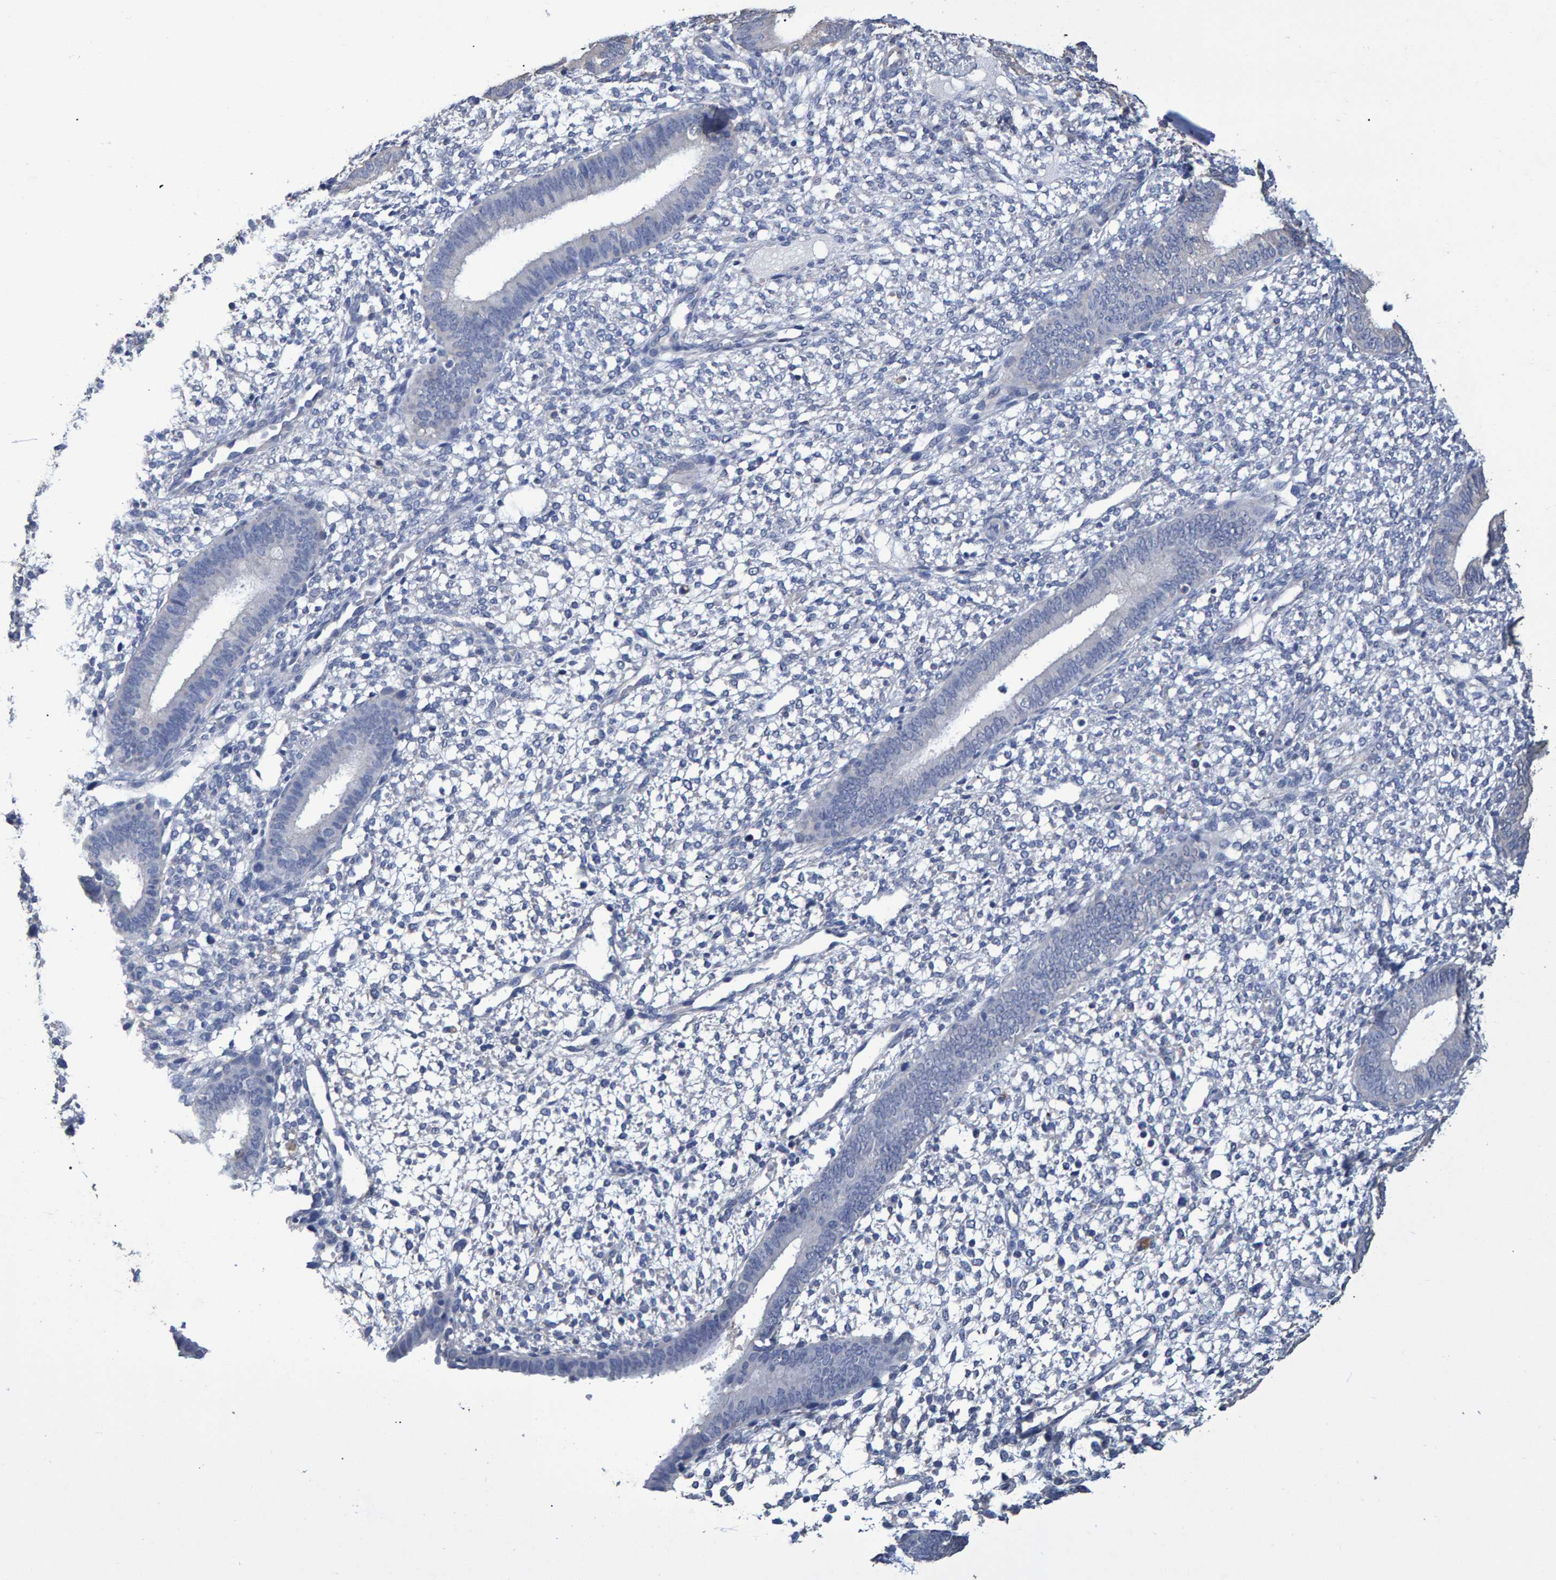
{"staining": {"intensity": "negative", "quantity": "none", "location": "none"}, "tissue": "endometrium", "cell_type": "Cells in endometrial stroma", "image_type": "normal", "snomed": [{"axis": "morphology", "description": "Normal tissue, NOS"}, {"axis": "topography", "description": "Endometrium"}], "caption": "A high-resolution photomicrograph shows IHC staining of benign endometrium, which reveals no significant positivity in cells in endometrial stroma. (DAB IHC, high magnification).", "gene": "HEMGN", "patient": {"sex": "female", "age": 46}}